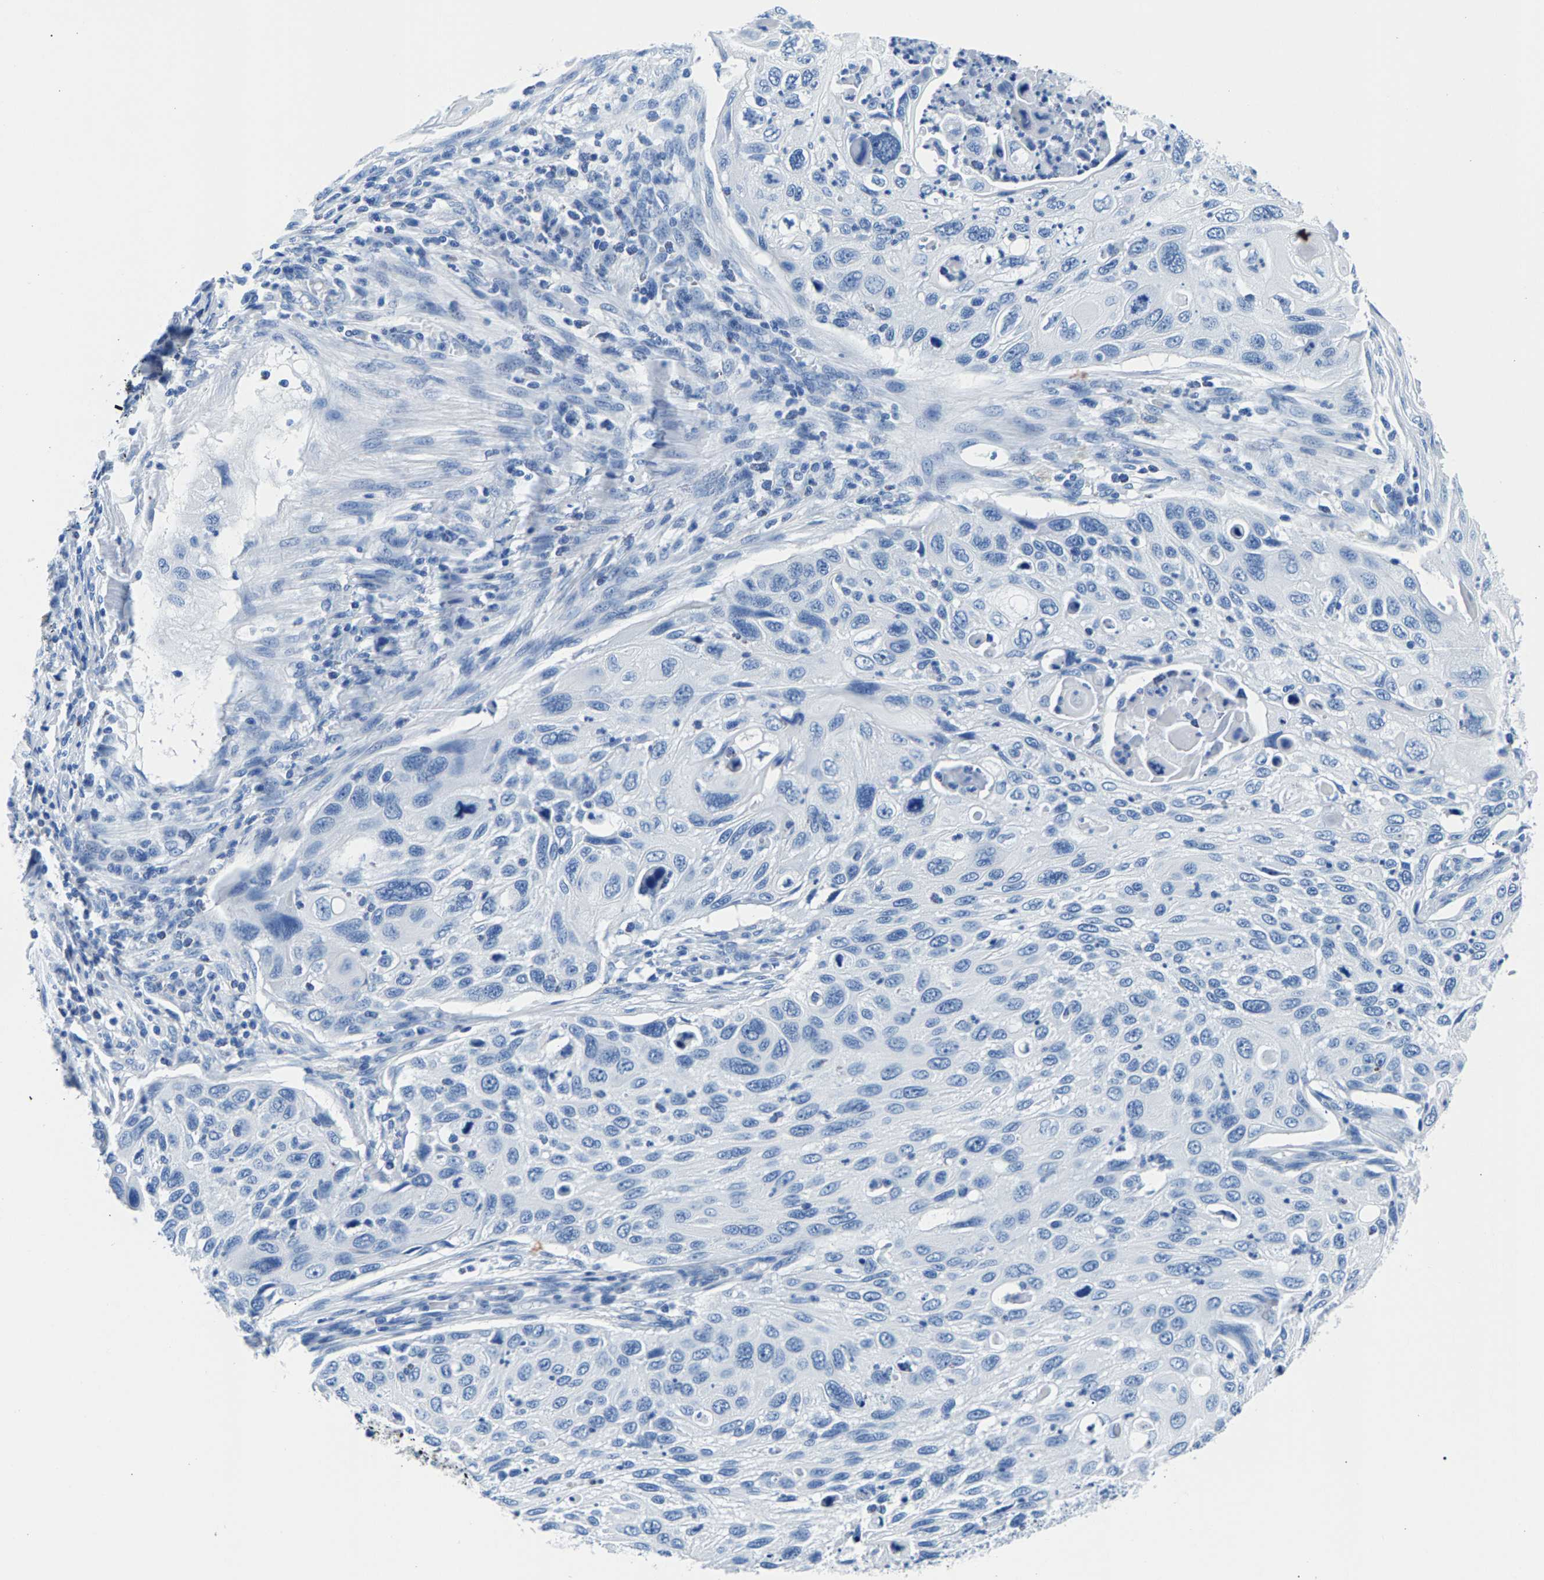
{"staining": {"intensity": "negative", "quantity": "none", "location": "none"}, "tissue": "cervical cancer", "cell_type": "Tumor cells", "image_type": "cancer", "snomed": [{"axis": "morphology", "description": "Squamous cell carcinoma, NOS"}, {"axis": "topography", "description": "Cervix"}], "caption": "IHC histopathology image of cervical cancer (squamous cell carcinoma) stained for a protein (brown), which demonstrates no staining in tumor cells. Nuclei are stained in blue.", "gene": "CPS1", "patient": {"sex": "female", "age": 70}}